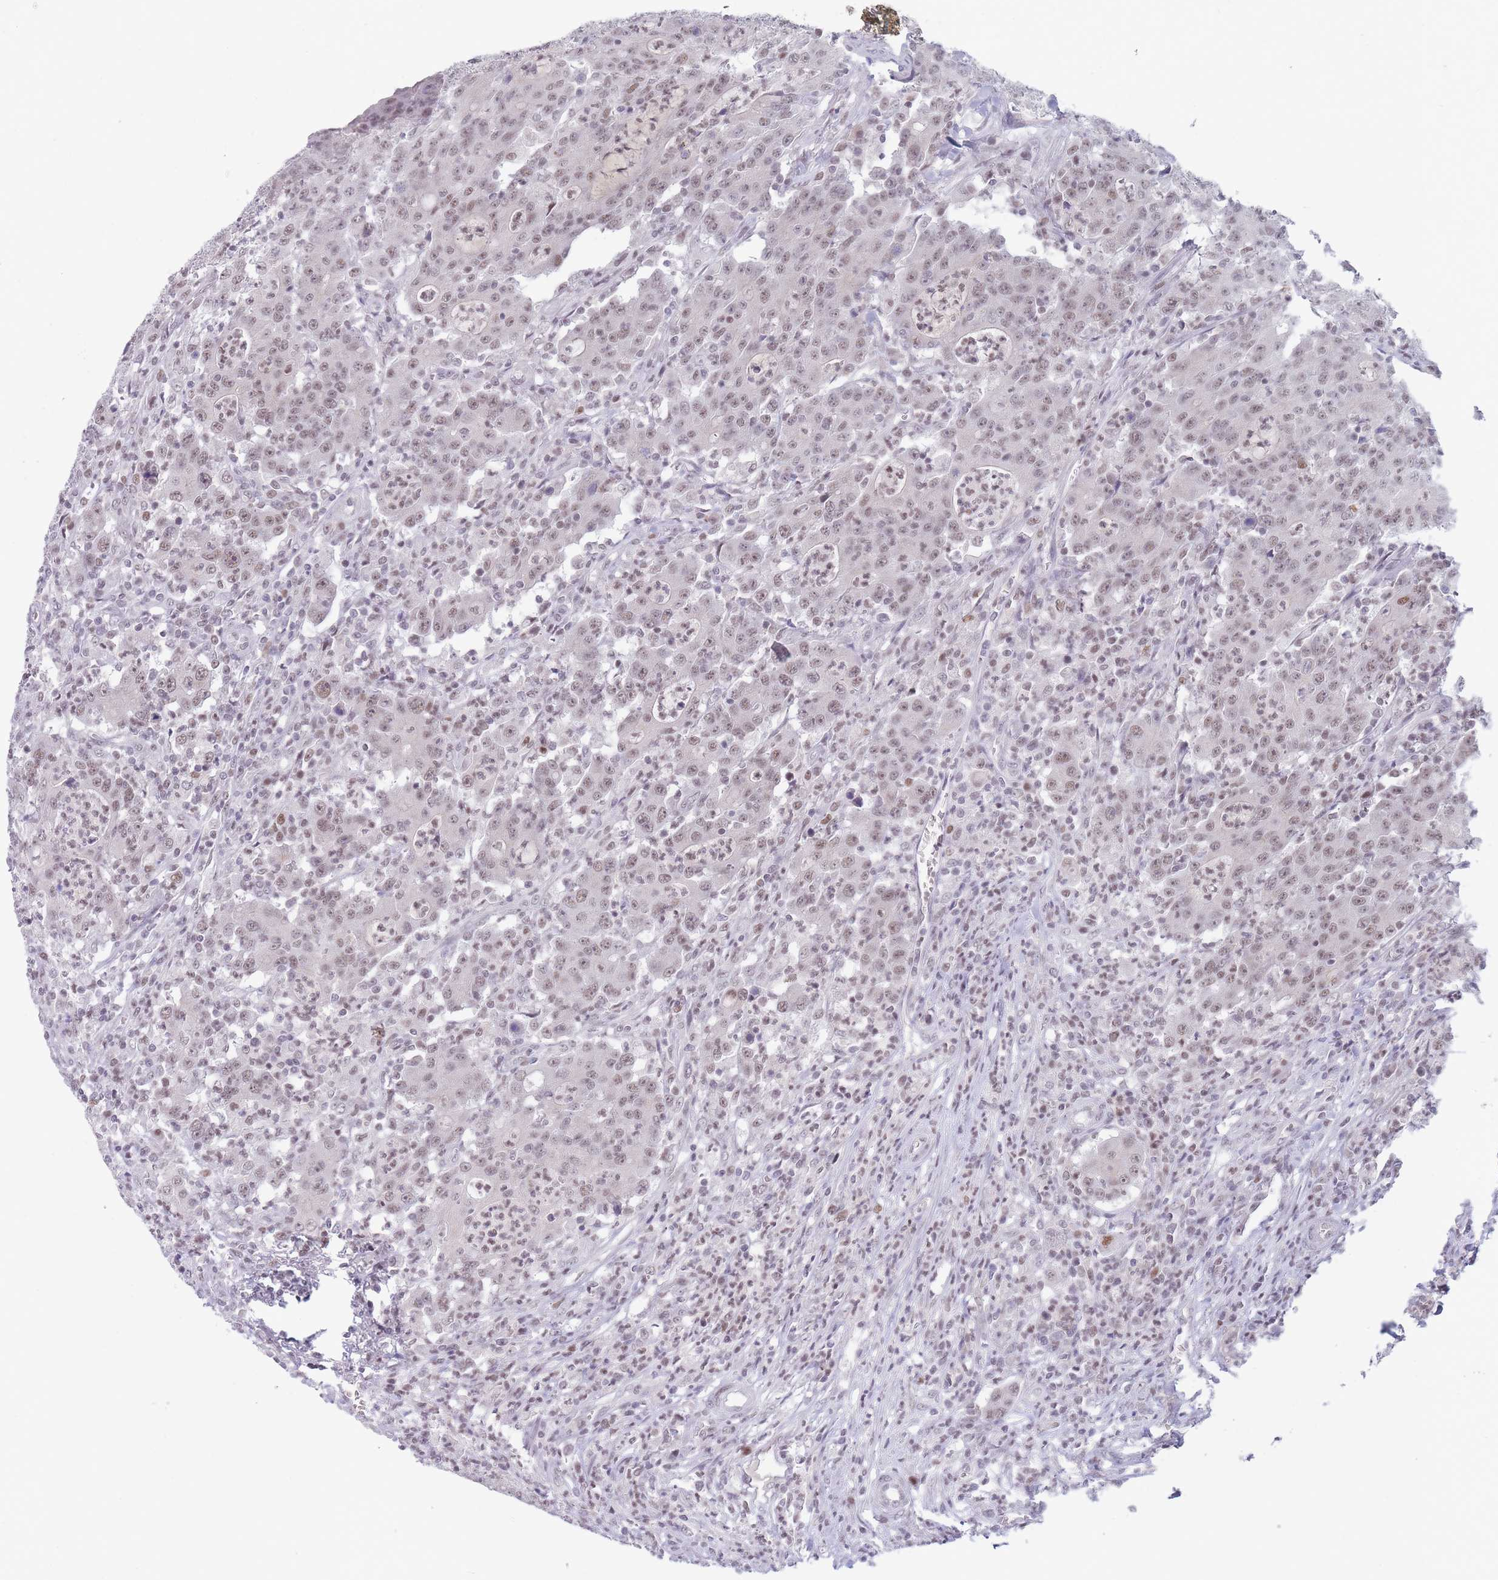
{"staining": {"intensity": "moderate", "quantity": ">75%", "location": "nuclear"}, "tissue": "colorectal cancer", "cell_type": "Tumor cells", "image_type": "cancer", "snomed": [{"axis": "morphology", "description": "Adenocarcinoma, NOS"}, {"axis": "topography", "description": "Colon"}], "caption": "Human colorectal adenocarcinoma stained for a protein (brown) shows moderate nuclear positive positivity in about >75% of tumor cells.", "gene": "ARID3B", "patient": {"sex": "male", "age": 83}}